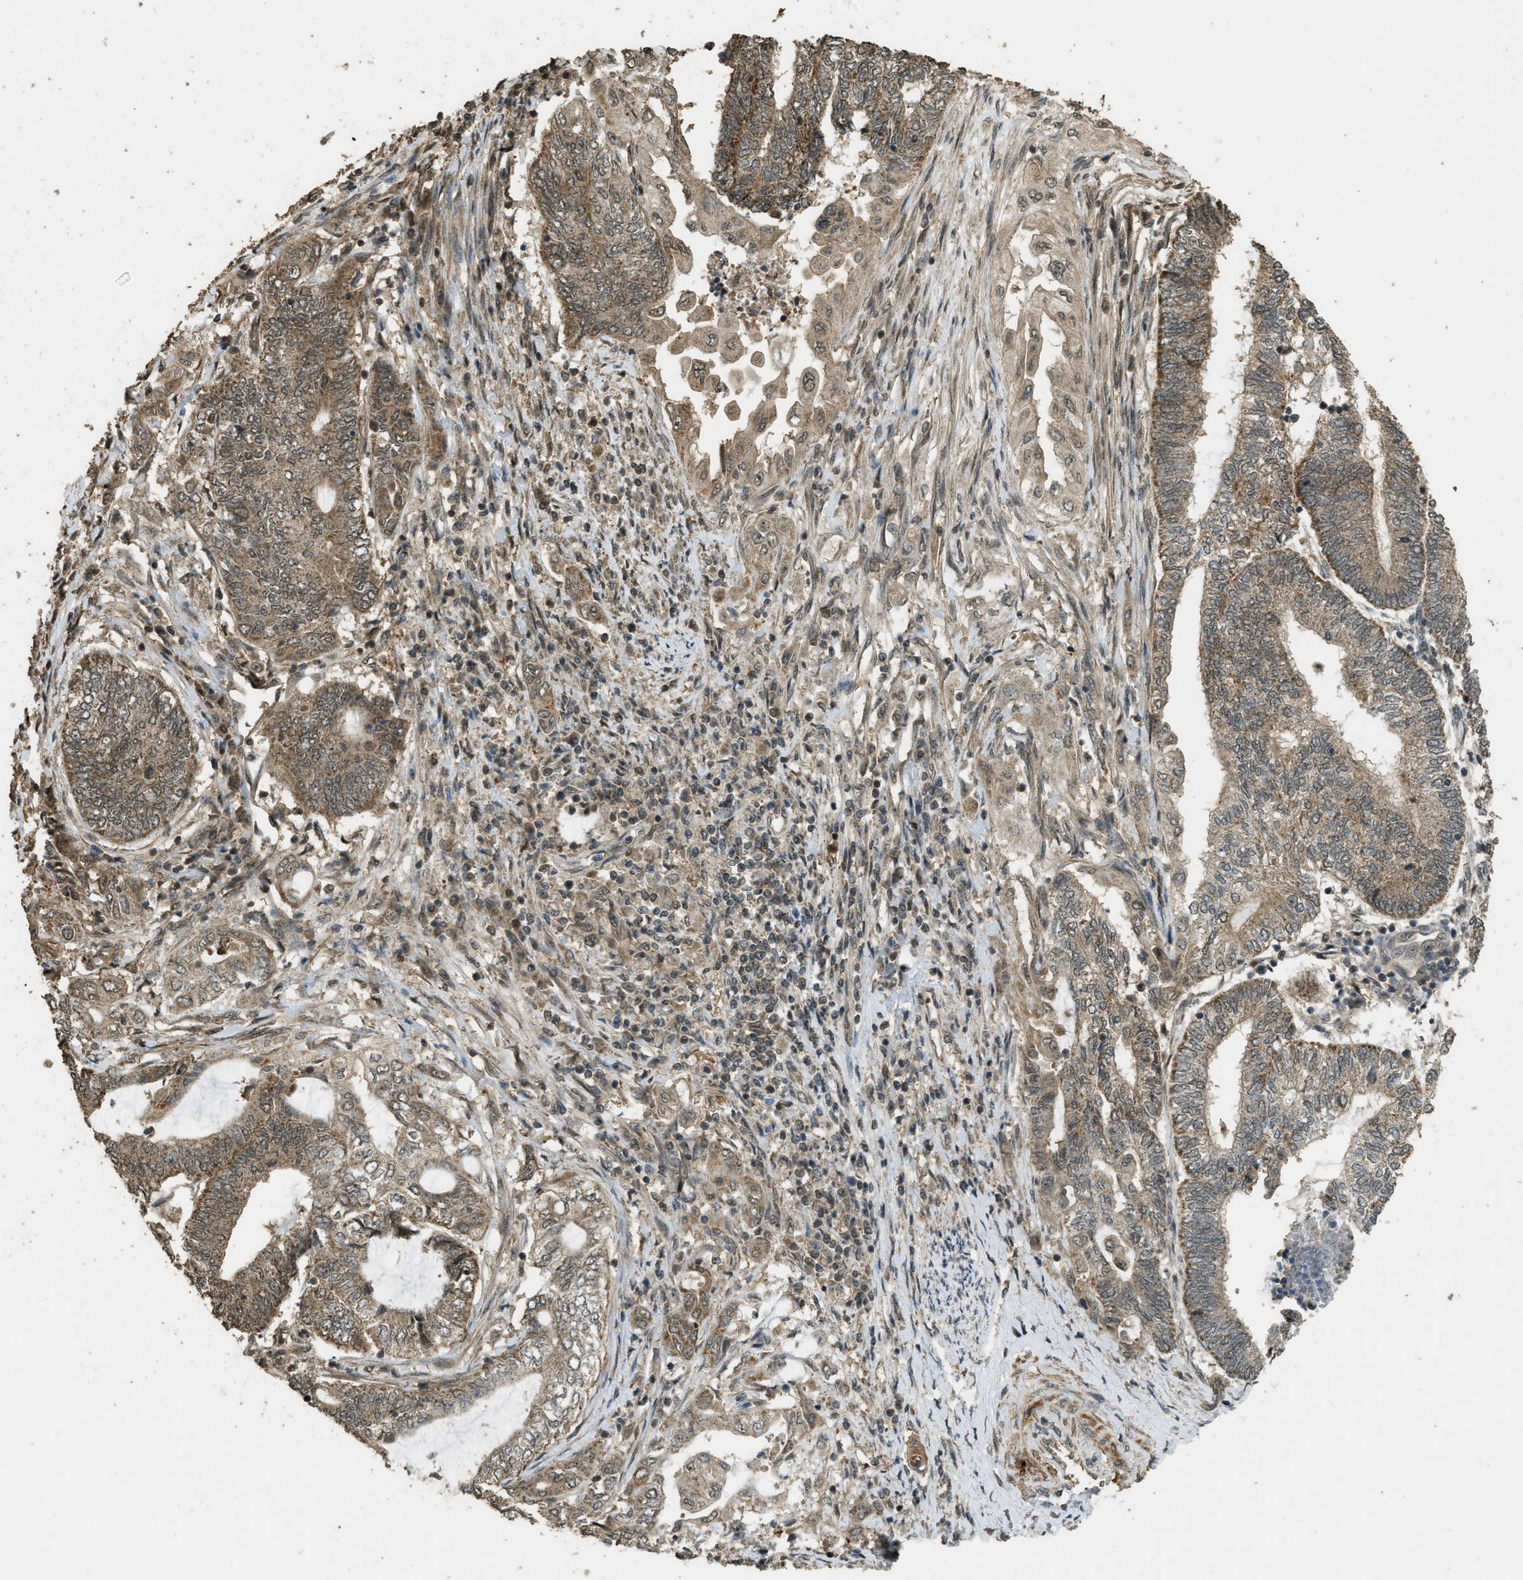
{"staining": {"intensity": "moderate", "quantity": ">75%", "location": "cytoplasmic/membranous"}, "tissue": "endometrial cancer", "cell_type": "Tumor cells", "image_type": "cancer", "snomed": [{"axis": "morphology", "description": "Adenocarcinoma, NOS"}, {"axis": "topography", "description": "Uterus"}, {"axis": "topography", "description": "Endometrium"}], "caption": "Immunohistochemistry (IHC) photomicrograph of human endometrial cancer (adenocarcinoma) stained for a protein (brown), which demonstrates medium levels of moderate cytoplasmic/membranous expression in about >75% of tumor cells.", "gene": "CTPS1", "patient": {"sex": "female", "age": 70}}